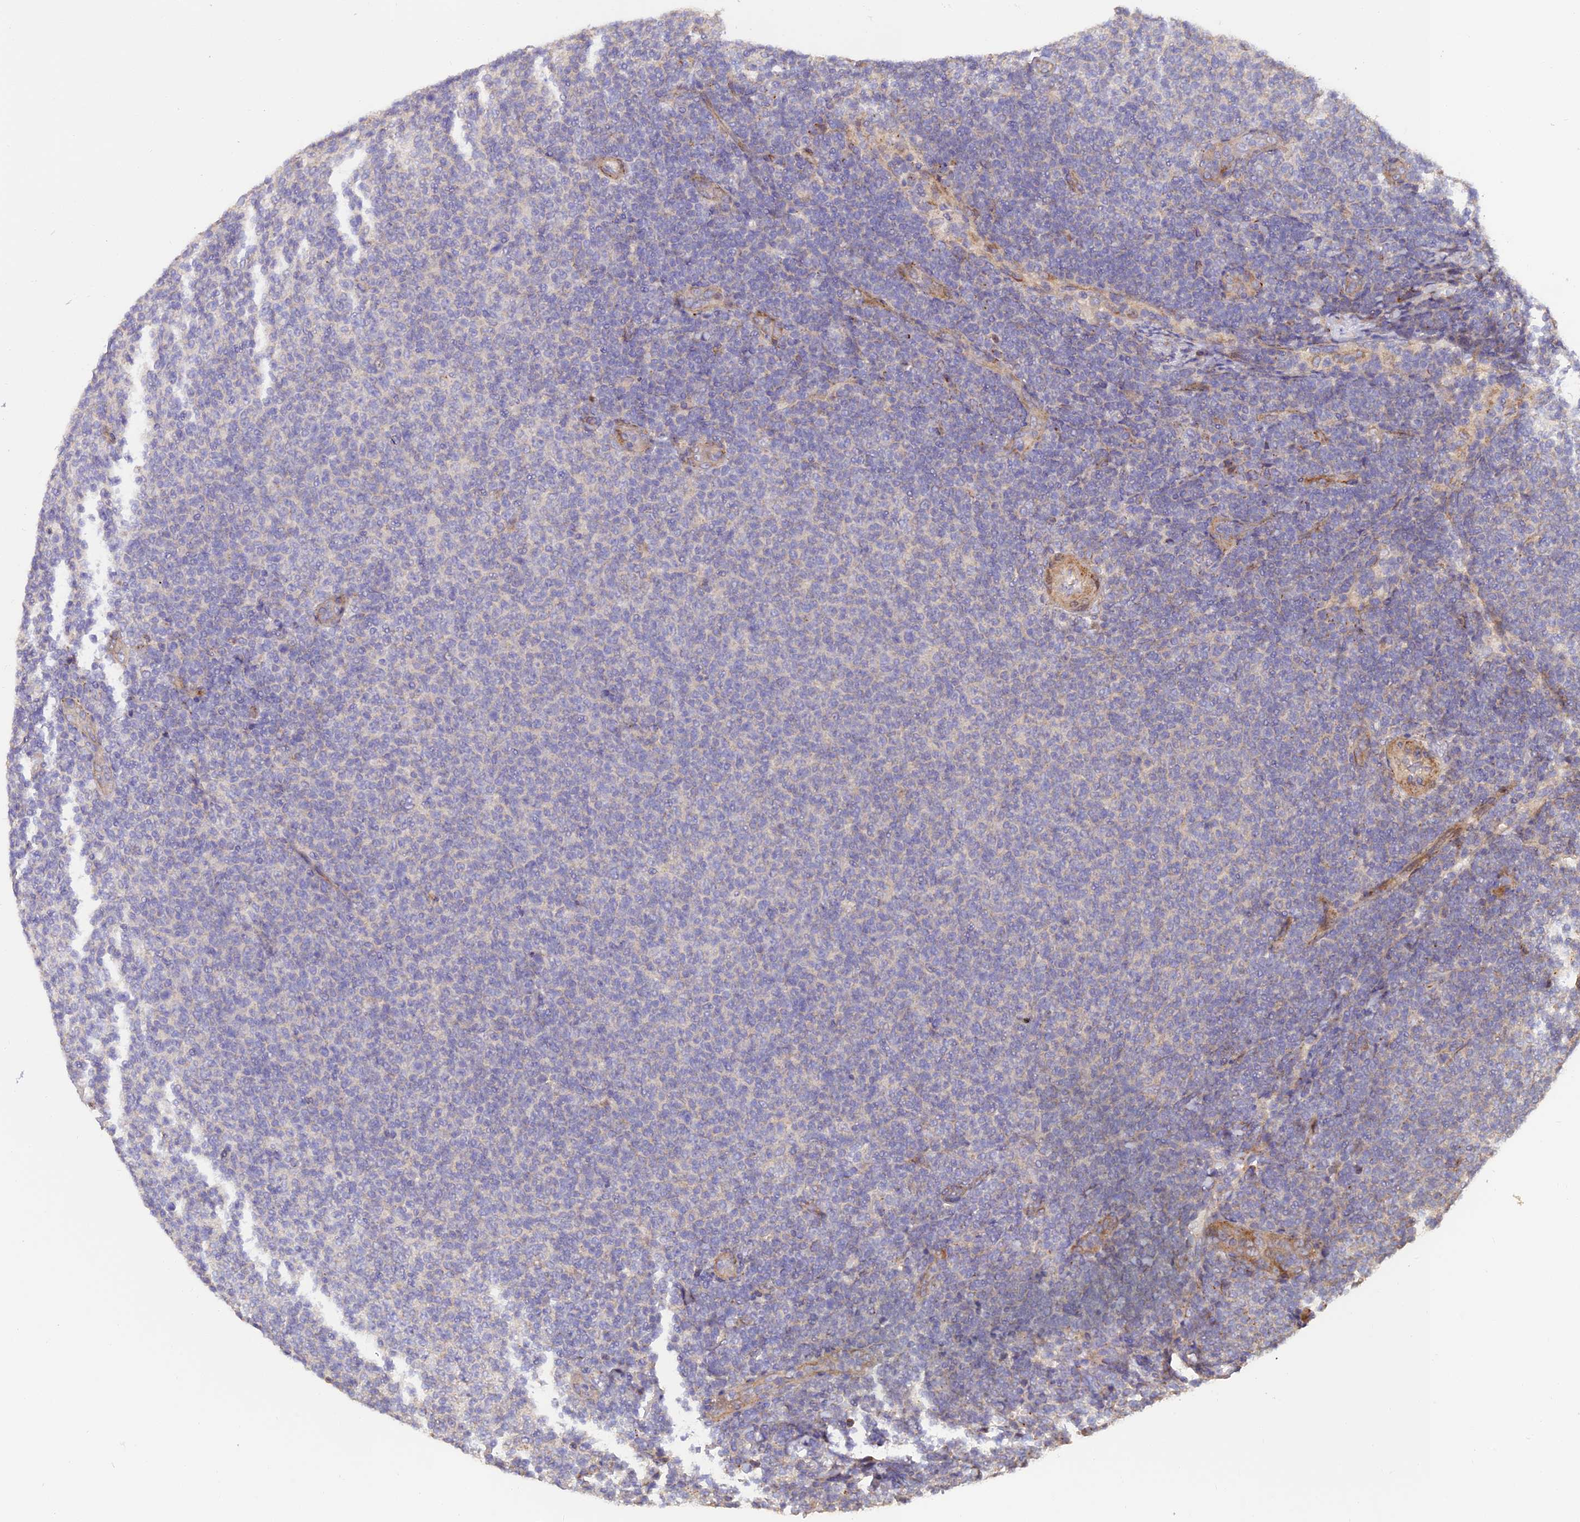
{"staining": {"intensity": "negative", "quantity": "none", "location": "none"}, "tissue": "lymphoma", "cell_type": "Tumor cells", "image_type": "cancer", "snomed": [{"axis": "morphology", "description": "Malignant lymphoma, non-Hodgkin's type, Low grade"}, {"axis": "topography", "description": "Lymph node"}], "caption": "A histopathology image of human lymphoma is negative for staining in tumor cells.", "gene": "ARL8B", "patient": {"sex": "male", "age": 66}}